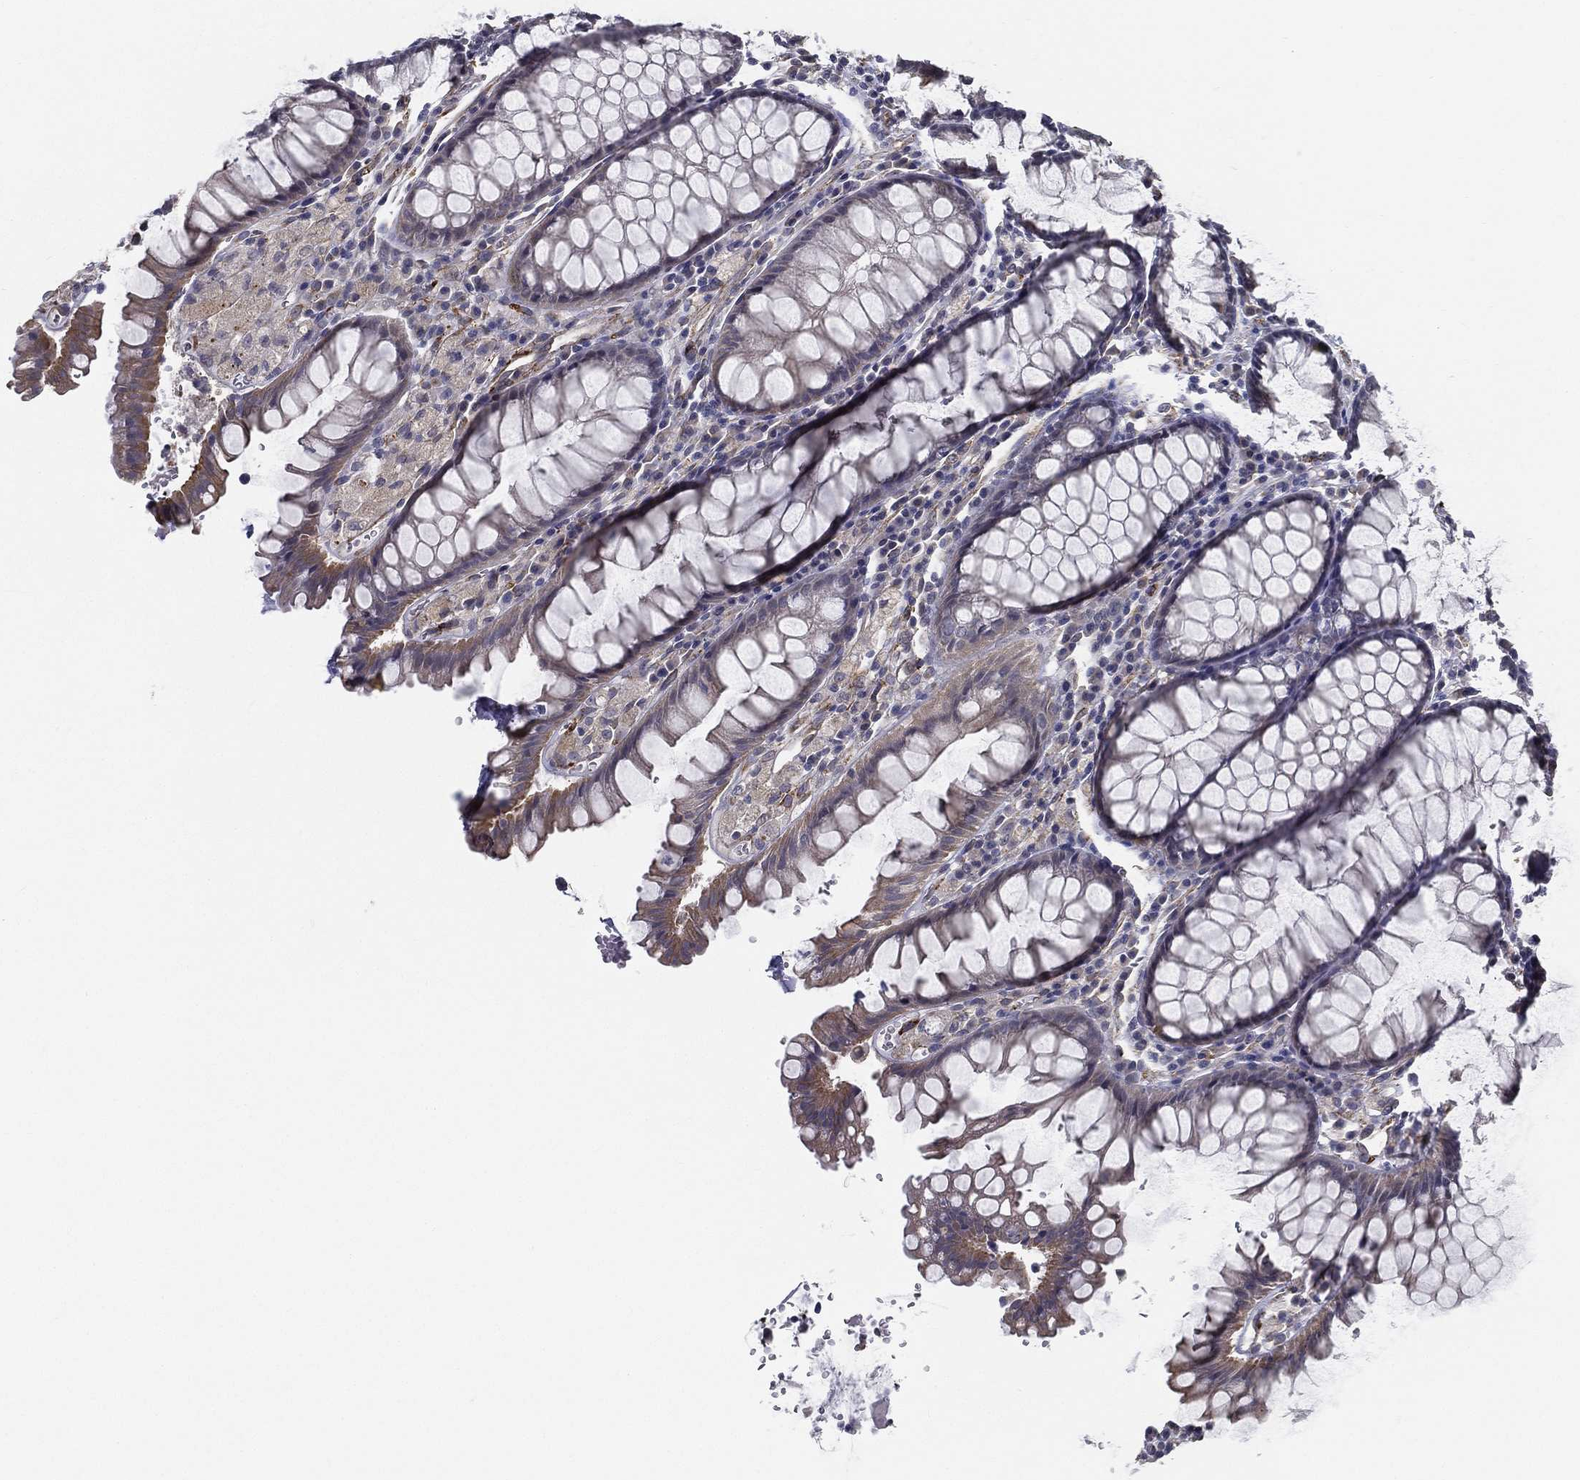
{"staining": {"intensity": "moderate", "quantity": "<25%", "location": "cytoplasmic/membranous"}, "tissue": "rectum", "cell_type": "Glandular cells", "image_type": "normal", "snomed": [{"axis": "morphology", "description": "Normal tissue, NOS"}, {"axis": "topography", "description": "Rectum"}], "caption": "The image exhibits immunohistochemical staining of benign rectum. There is moderate cytoplasmic/membranous staining is seen in about <25% of glandular cells.", "gene": "LRRC56", "patient": {"sex": "female", "age": 68}}